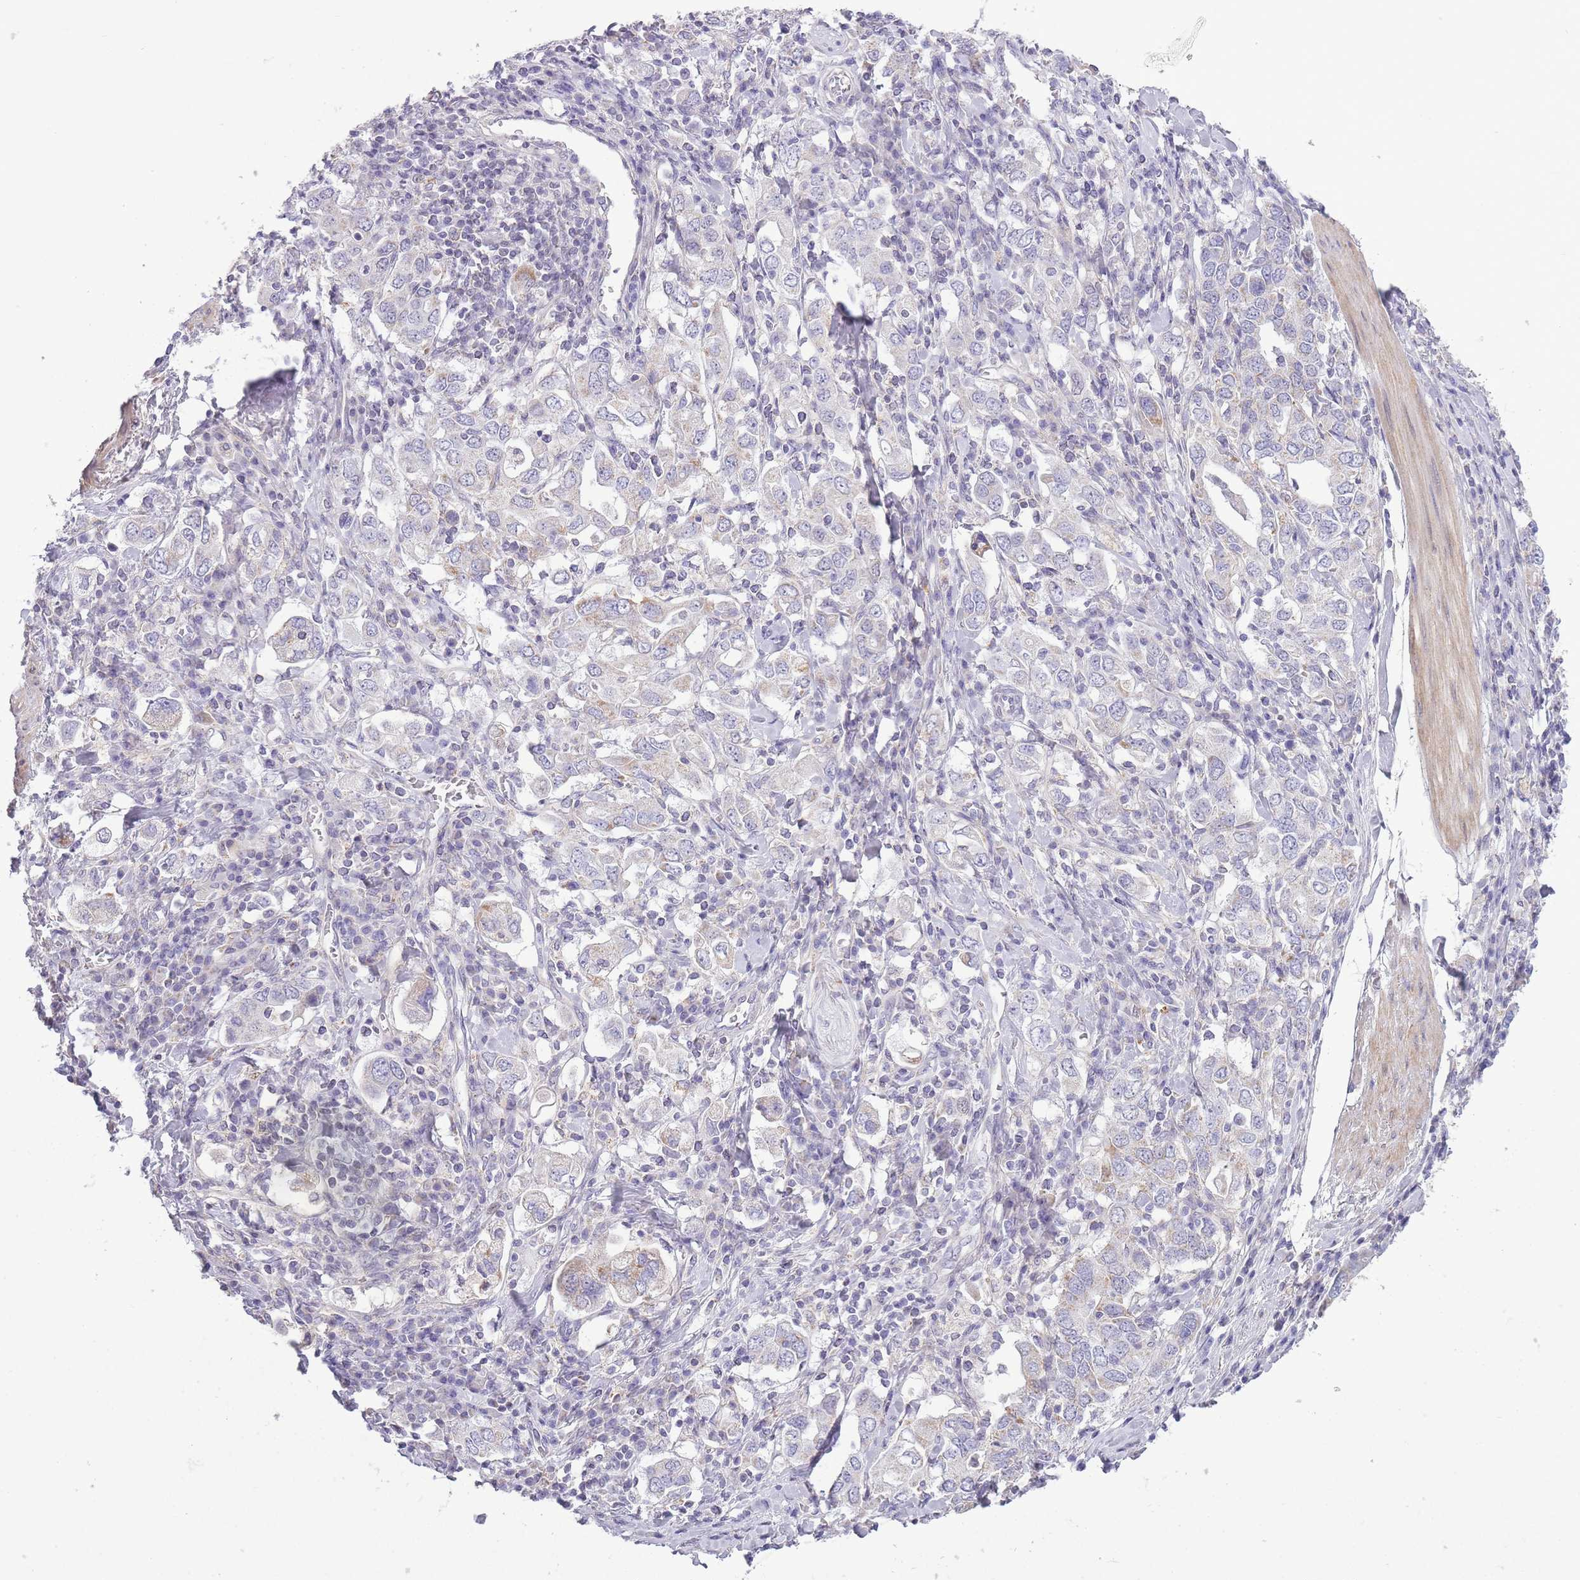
{"staining": {"intensity": "weak", "quantity": "<25%", "location": "cytoplasmic/membranous"}, "tissue": "stomach cancer", "cell_type": "Tumor cells", "image_type": "cancer", "snomed": [{"axis": "morphology", "description": "Adenocarcinoma, NOS"}, {"axis": "topography", "description": "Stomach, upper"}, {"axis": "topography", "description": "Stomach"}], "caption": "Stomach cancer stained for a protein using immunohistochemistry shows no expression tumor cells.", "gene": "ZBTB24", "patient": {"sex": "male", "age": 62}}